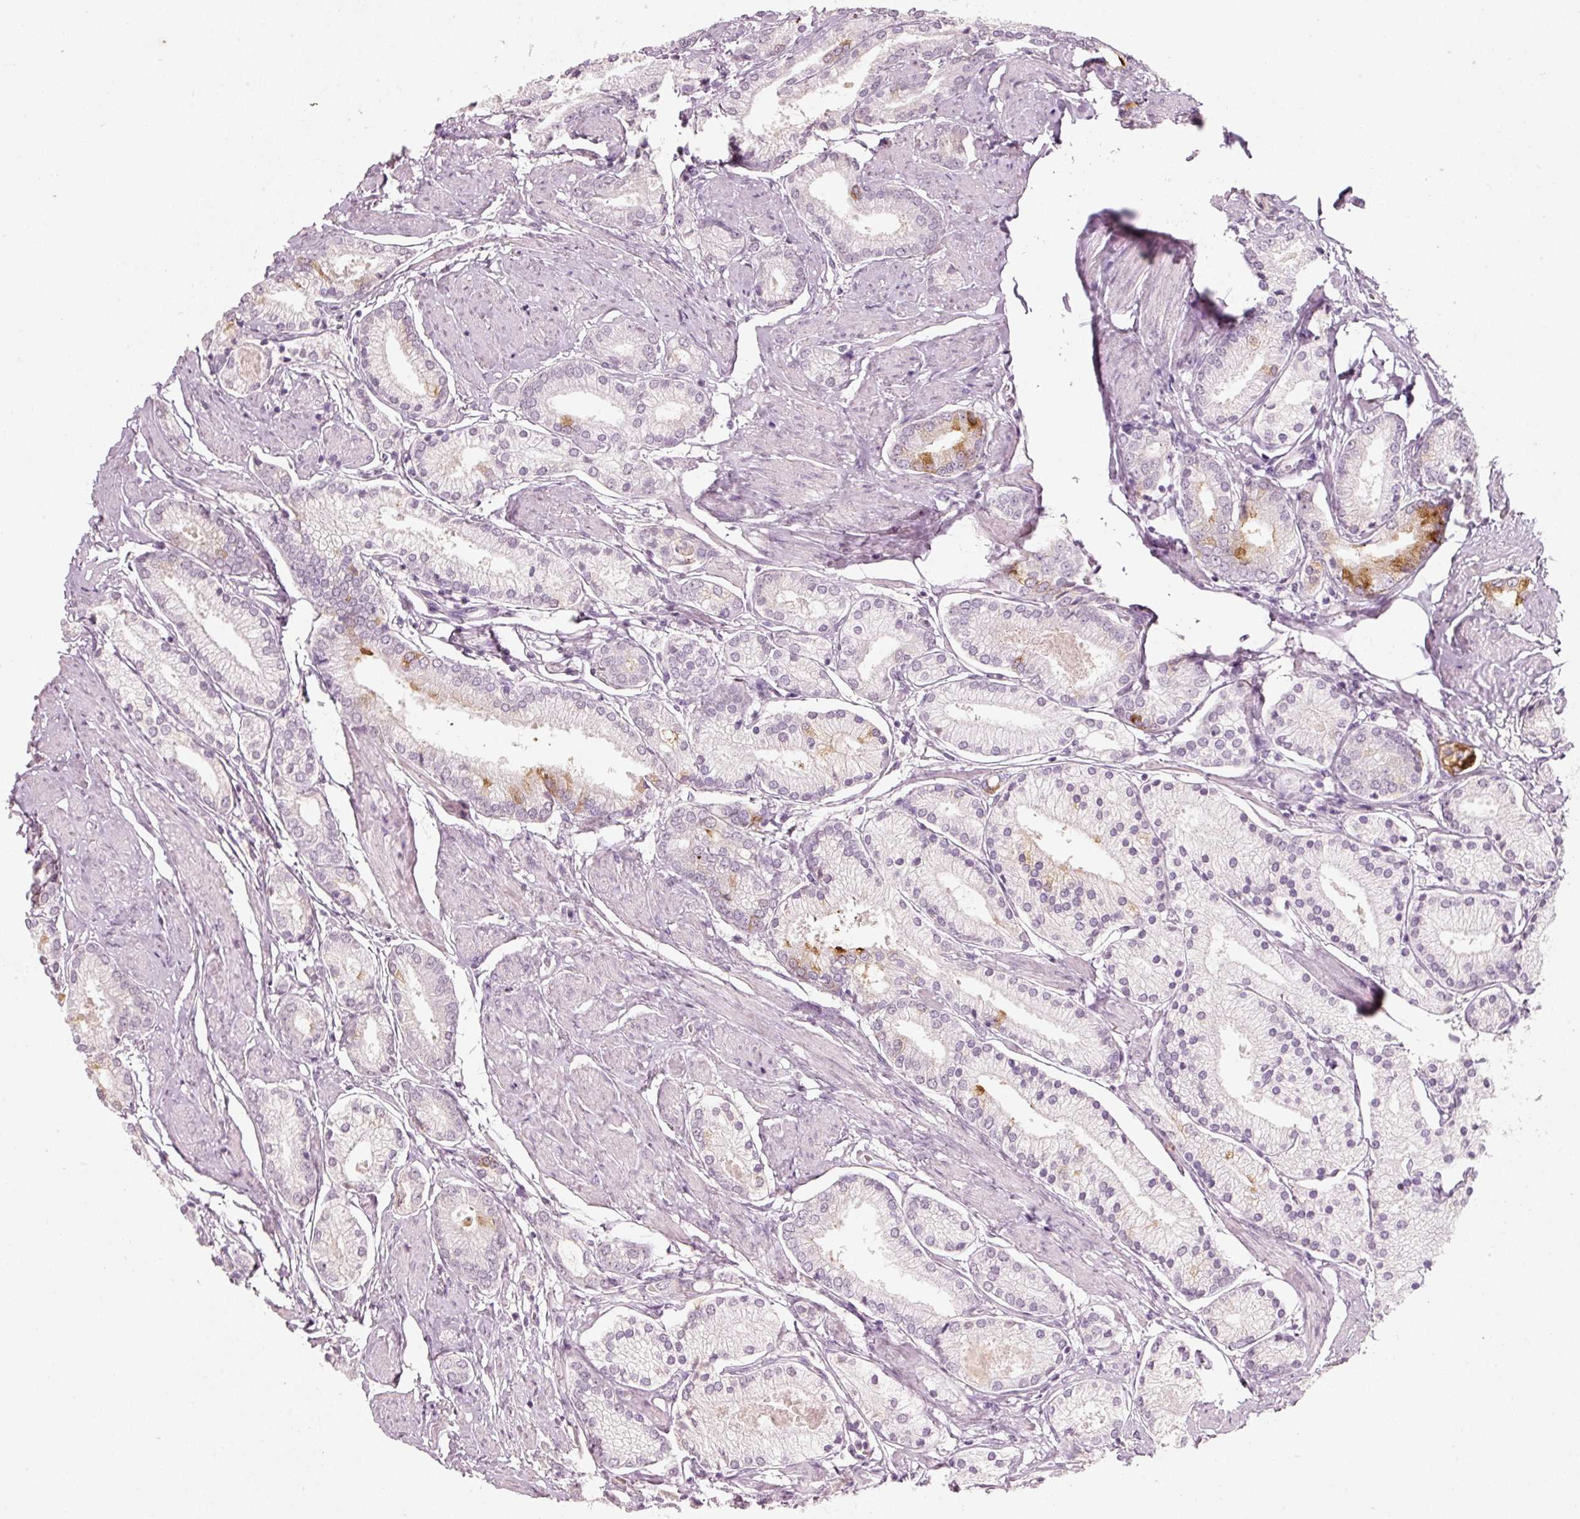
{"staining": {"intensity": "moderate", "quantity": "<25%", "location": "cytoplasmic/membranous"}, "tissue": "prostate cancer", "cell_type": "Tumor cells", "image_type": "cancer", "snomed": [{"axis": "morphology", "description": "Adenocarcinoma, High grade"}, {"axis": "topography", "description": "Prostate and seminal vesicle, NOS"}], "caption": "DAB (3,3'-diaminobenzidine) immunohistochemical staining of human prostate cancer reveals moderate cytoplasmic/membranous protein expression in approximately <25% of tumor cells.", "gene": "STEAP1", "patient": {"sex": "male", "age": 64}}